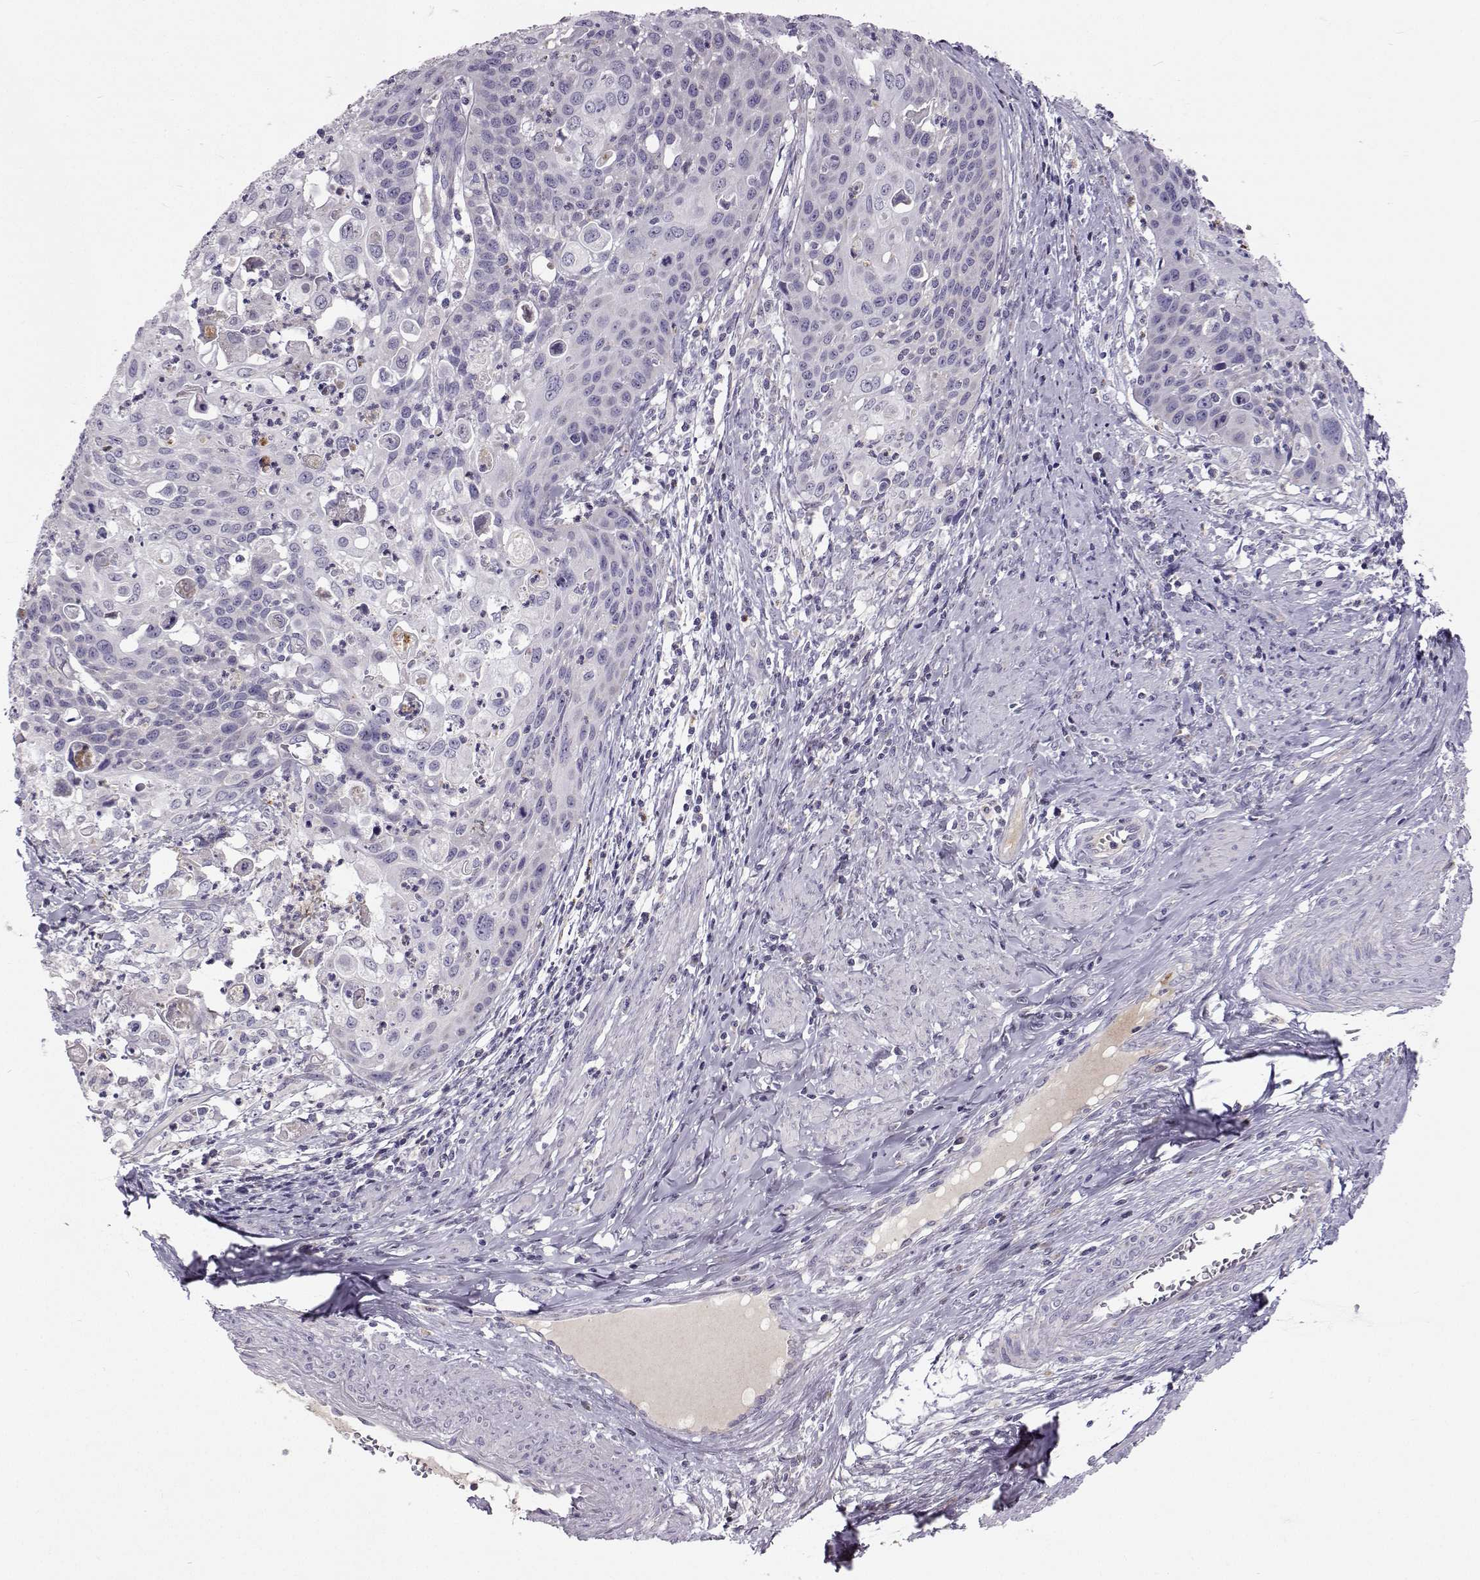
{"staining": {"intensity": "negative", "quantity": "none", "location": "none"}, "tissue": "cervical cancer", "cell_type": "Tumor cells", "image_type": "cancer", "snomed": [{"axis": "morphology", "description": "Squamous cell carcinoma, NOS"}, {"axis": "topography", "description": "Cervix"}], "caption": "Tumor cells are negative for brown protein staining in squamous cell carcinoma (cervical). (Immunohistochemistry (ihc), brightfield microscopy, high magnification).", "gene": "CLN6", "patient": {"sex": "female", "age": 65}}